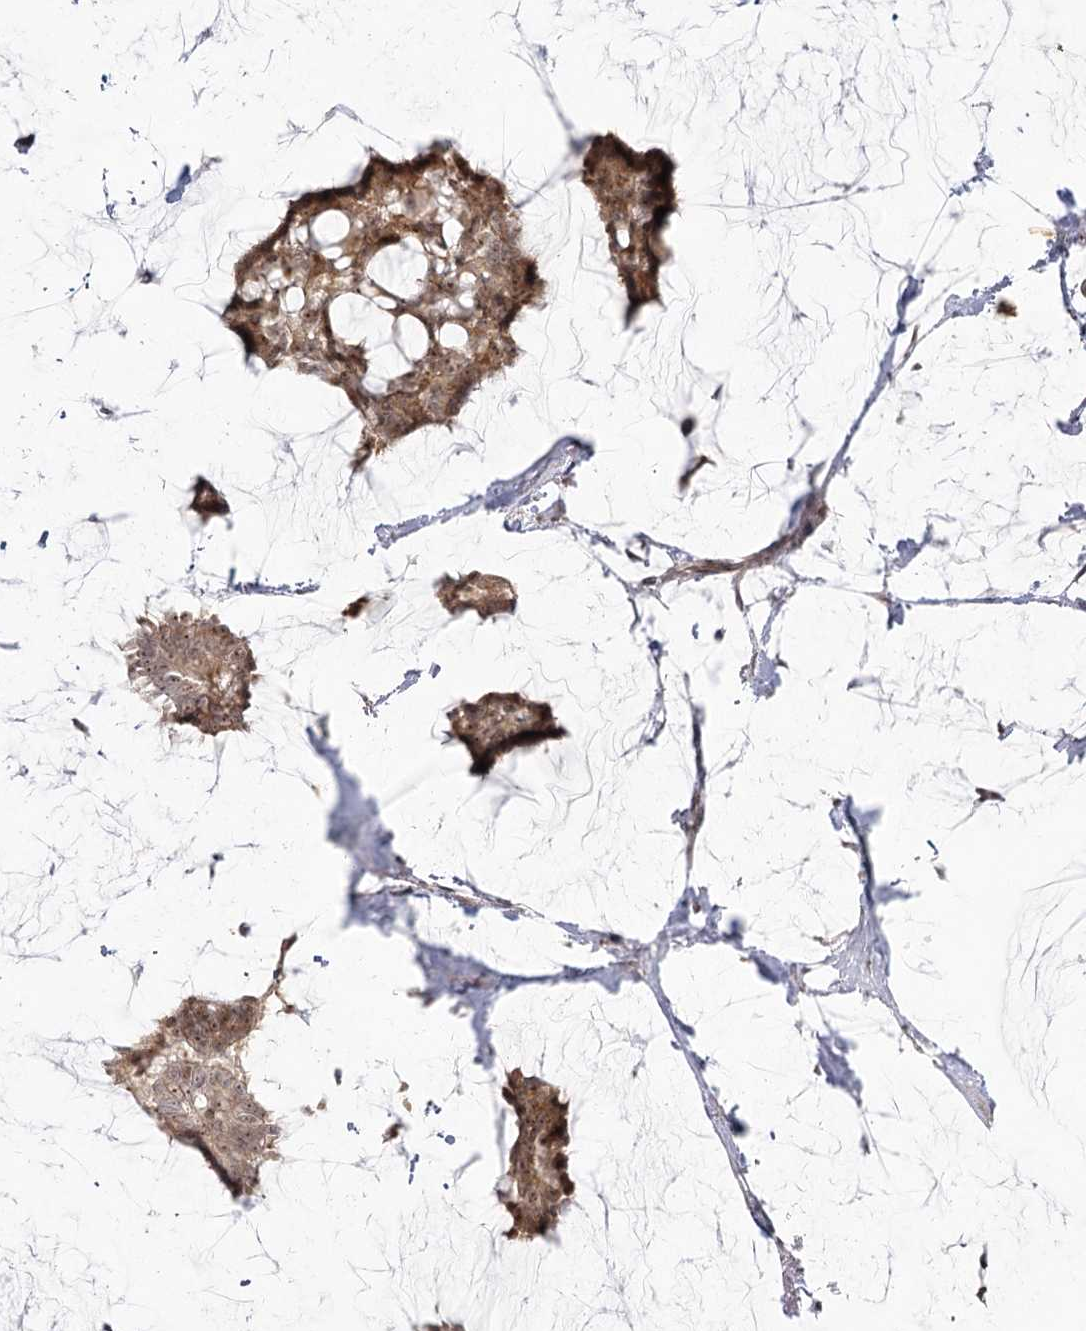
{"staining": {"intensity": "moderate", "quantity": ">75%", "location": "cytoplasmic/membranous,nuclear"}, "tissue": "breast cancer", "cell_type": "Tumor cells", "image_type": "cancer", "snomed": [{"axis": "morphology", "description": "Duct carcinoma"}, {"axis": "topography", "description": "Breast"}], "caption": "Immunohistochemistry (IHC) staining of breast invasive ductal carcinoma, which exhibits medium levels of moderate cytoplasmic/membranous and nuclear staining in about >75% of tumor cells indicating moderate cytoplasmic/membranous and nuclear protein expression. The staining was performed using DAB (3,3'-diaminobenzidine) (brown) for protein detection and nuclei were counterstained in hematoxylin (blue).", "gene": "EXOSC7", "patient": {"sex": "female", "age": 93}}